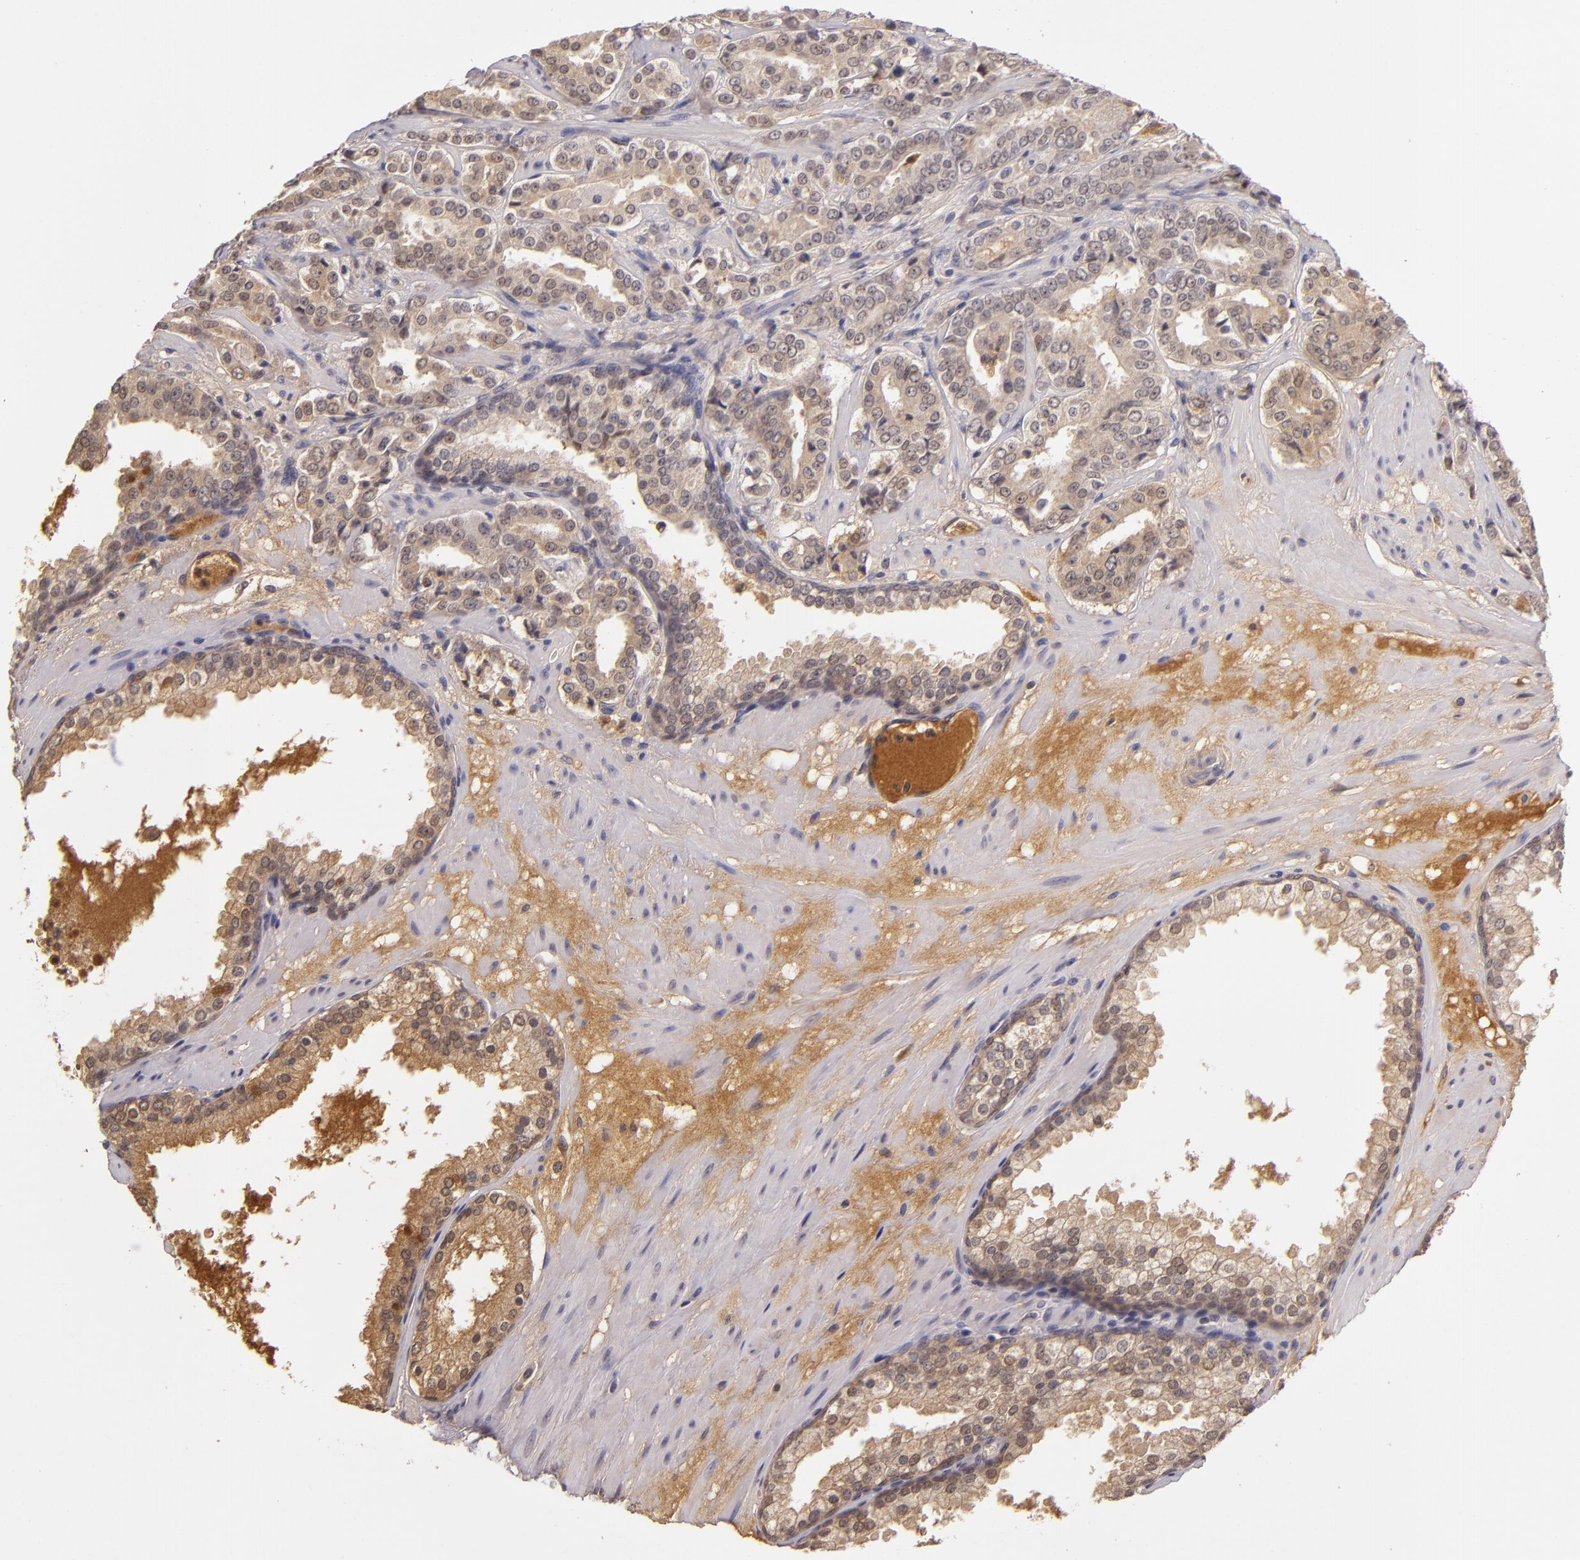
{"staining": {"intensity": "moderate", "quantity": ">75%", "location": "cytoplasmic/membranous"}, "tissue": "prostate cancer", "cell_type": "Tumor cells", "image_type": "cancer", "snomed": [{"axis": "morphology", "description": "Adenocarcinoma, Medium grade"}, {"axis": "topography", "description": "Prostate"}], "caption": "Immunohistochemistry (IHC) of human medium-grade adenocarcinoma (prostate) exhibits medium levels of moderate cytoplasmic/membranous staining in about >75% of tumor cells. Immunohistochemistry stains the protein in brown and the nuclei are stained blue.", "gene": "LRG1", "patient": {"sex": "male", "age": 60}}